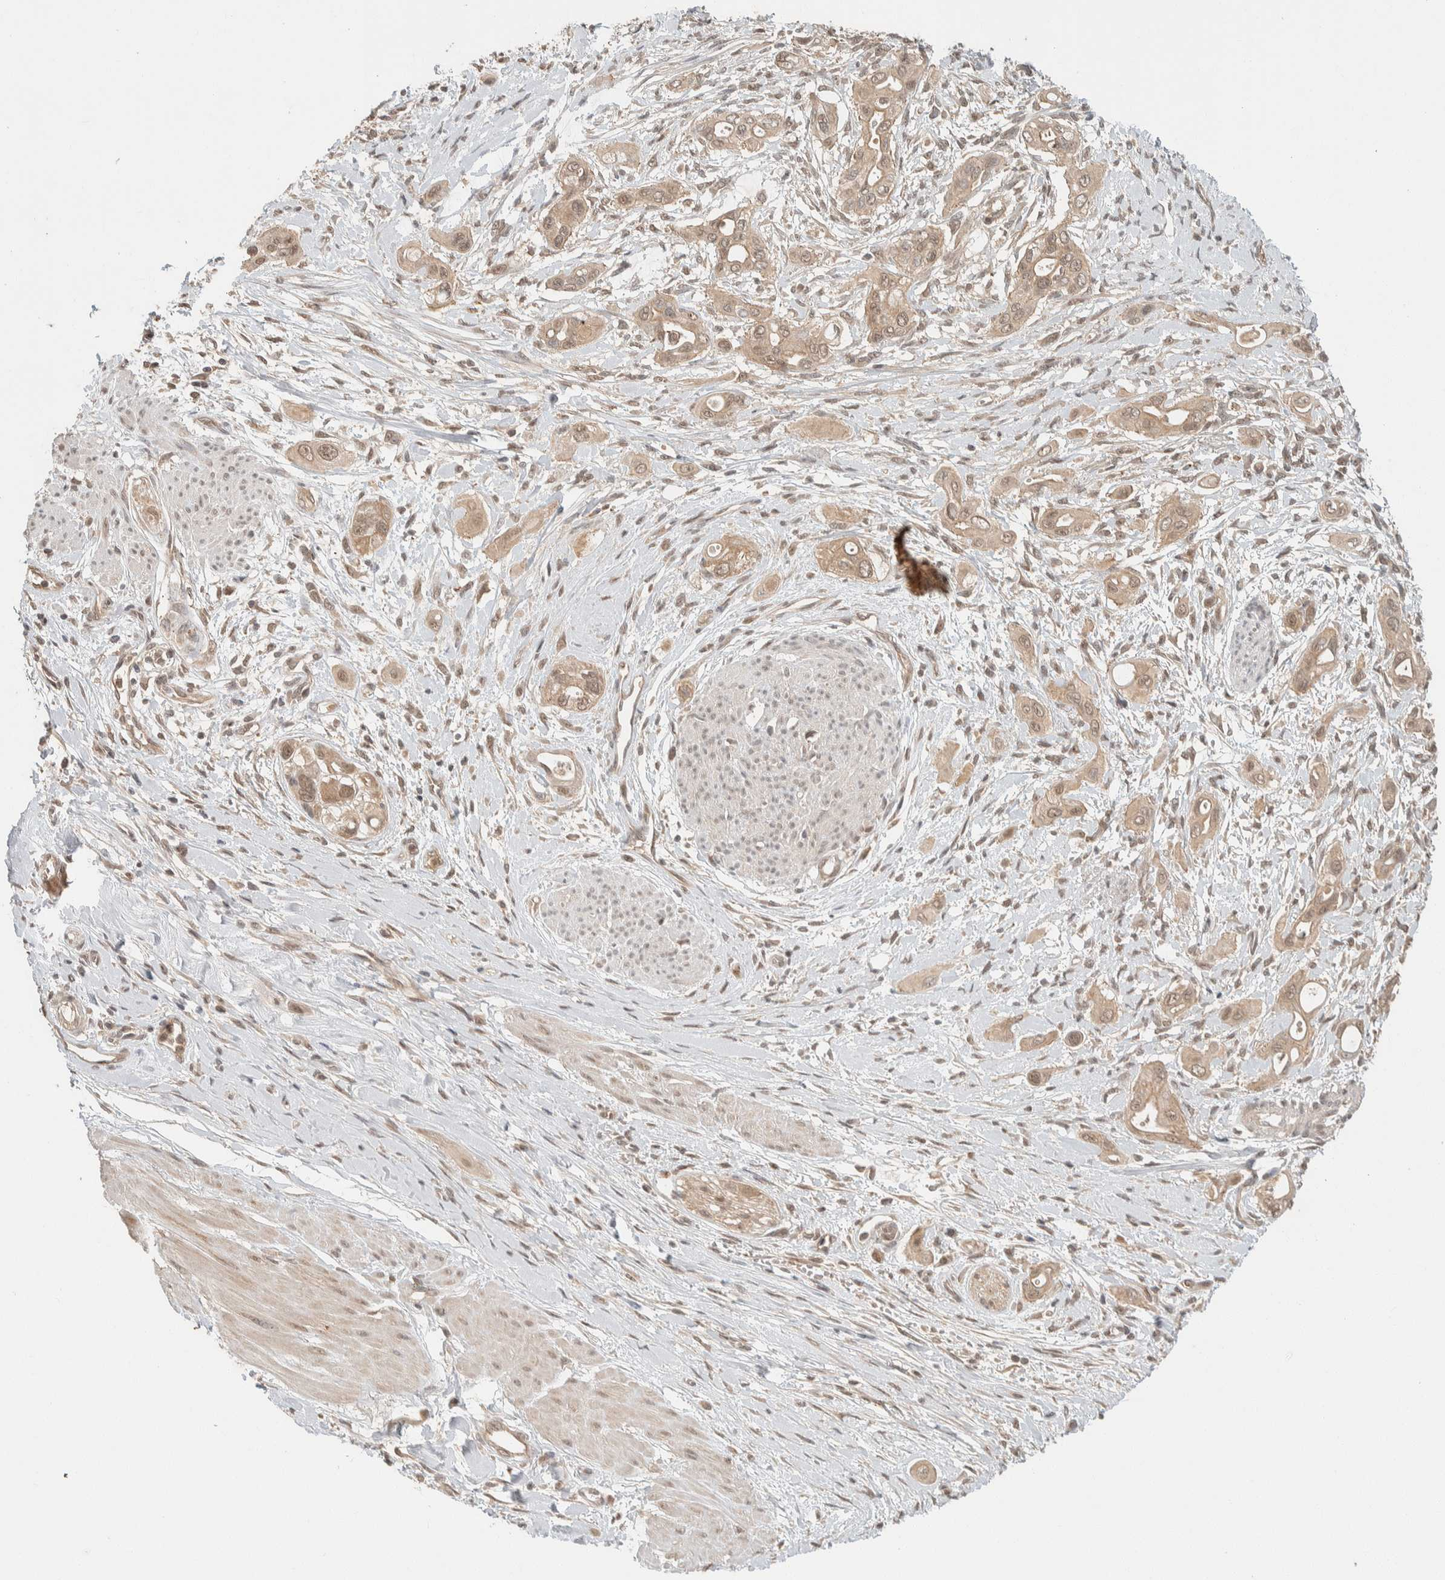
{"staining": {"intensity": "moderate", "quantity": ">75%", "location": "cytoplasmic/membranous,nuclear"}, "tissue": "pancreatic cancer", "cell_type": "Tumor cells", "image_type": "cancer", "snomed": [{"axis": "morphology", "description": "Adenocarcinoma, NOS"}, {"axis": "topography", "description": "Pancreas"}], "caption": "An immunohistochemistry image of neoplastic tissue is shown. Protein staining in brown shows moderate cytoplasmic/membranous and nuclear positivity in pancreatic cancer within tumor cells. (IHC, brightfield microscopy, high magnification).", "gene": "ZNF567", "patient": {"sex": "male", "age": 59}}